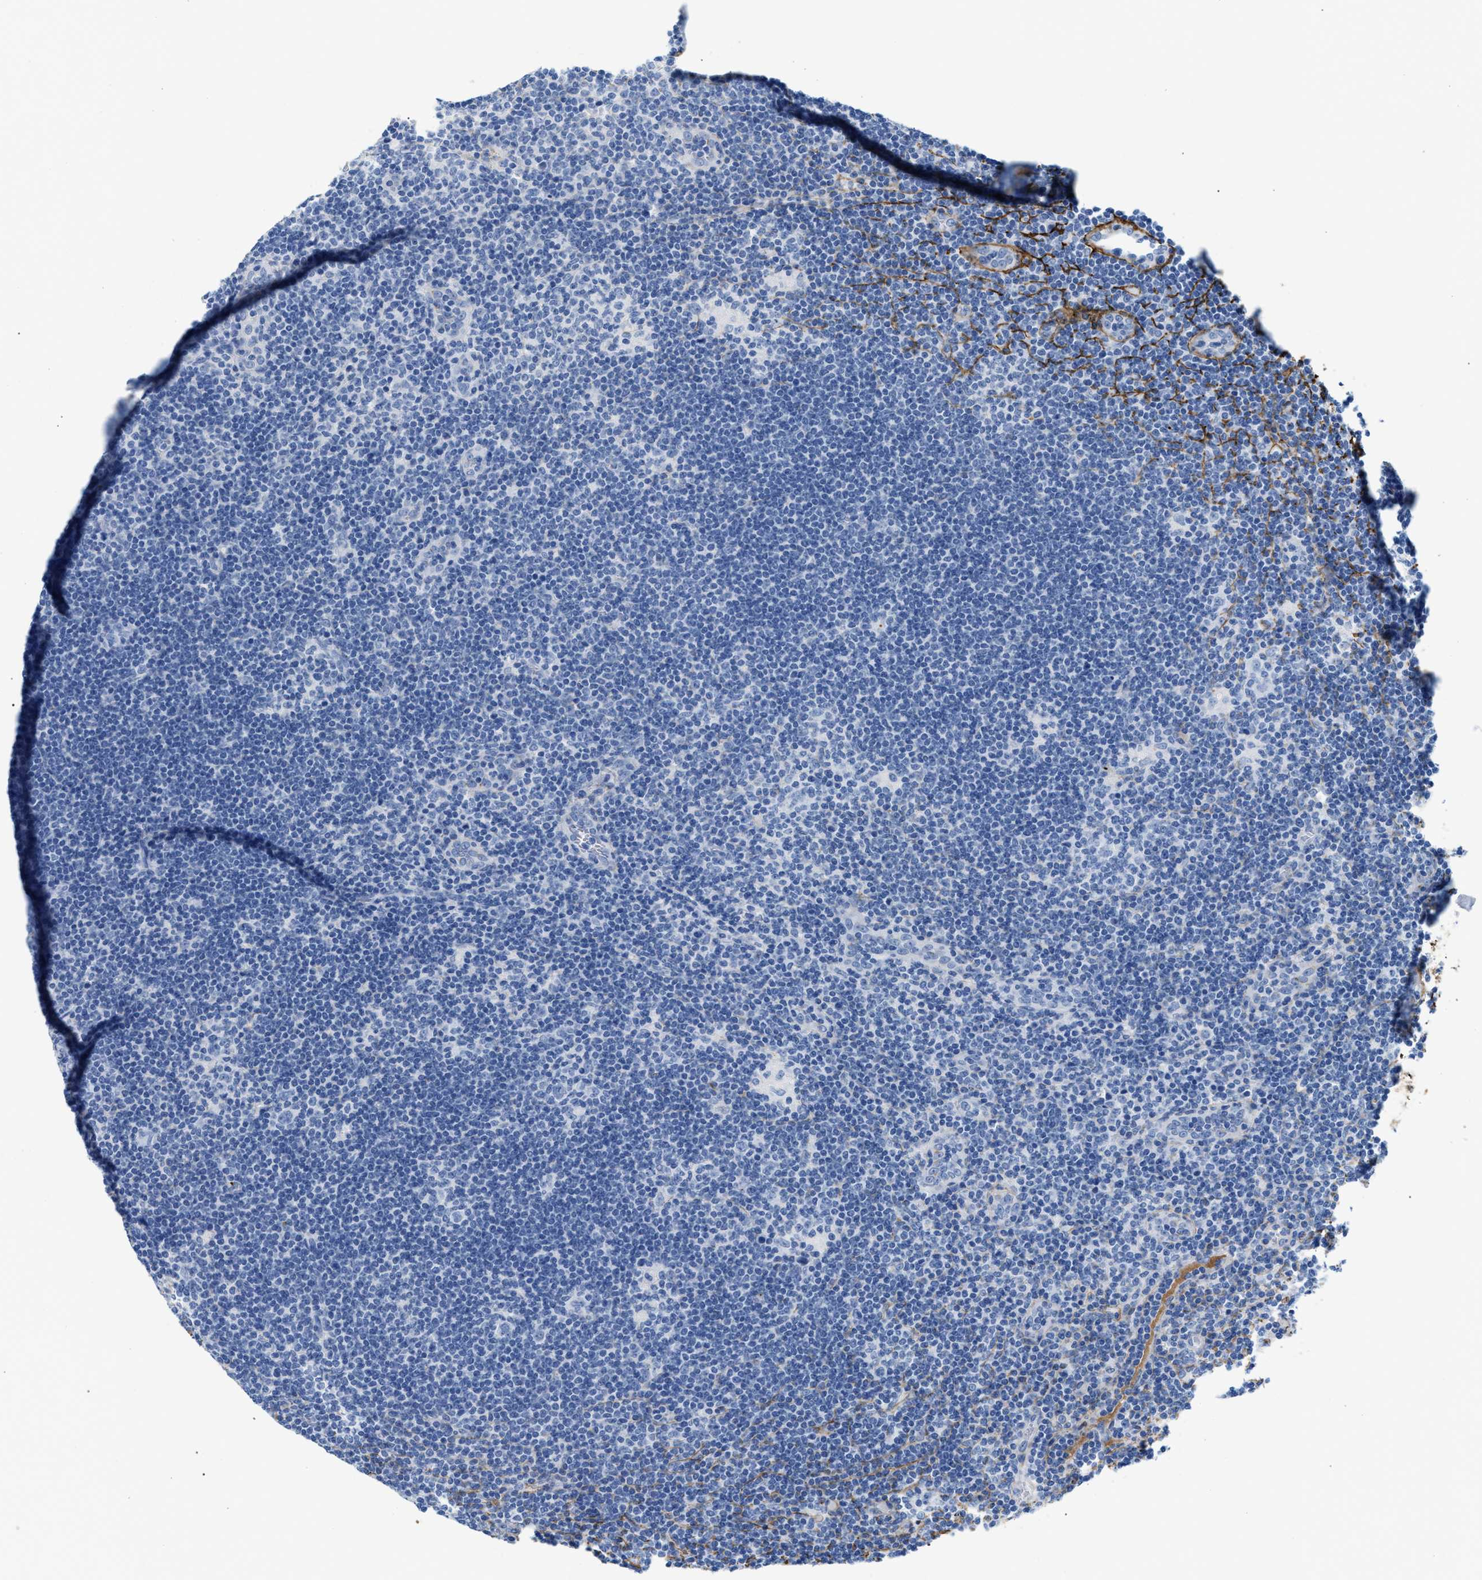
{"staining": {"intensity": "negative", "quantity": "none", "location": "none"}, "tissue": "lymphoma", "cell_type": "Tumor cells", "image_type": "cancer", "snomed": [{"axis": "morphology", "description": "Hodgkin's disease, NOS"}, {"axis": "topography", "description": "Lymph node"}], "caption": "IHC of human lymphoma exhibits no positivity in tumor cells.", "gene": "TNR", "patient": {"sex": "female", "age": 57}}